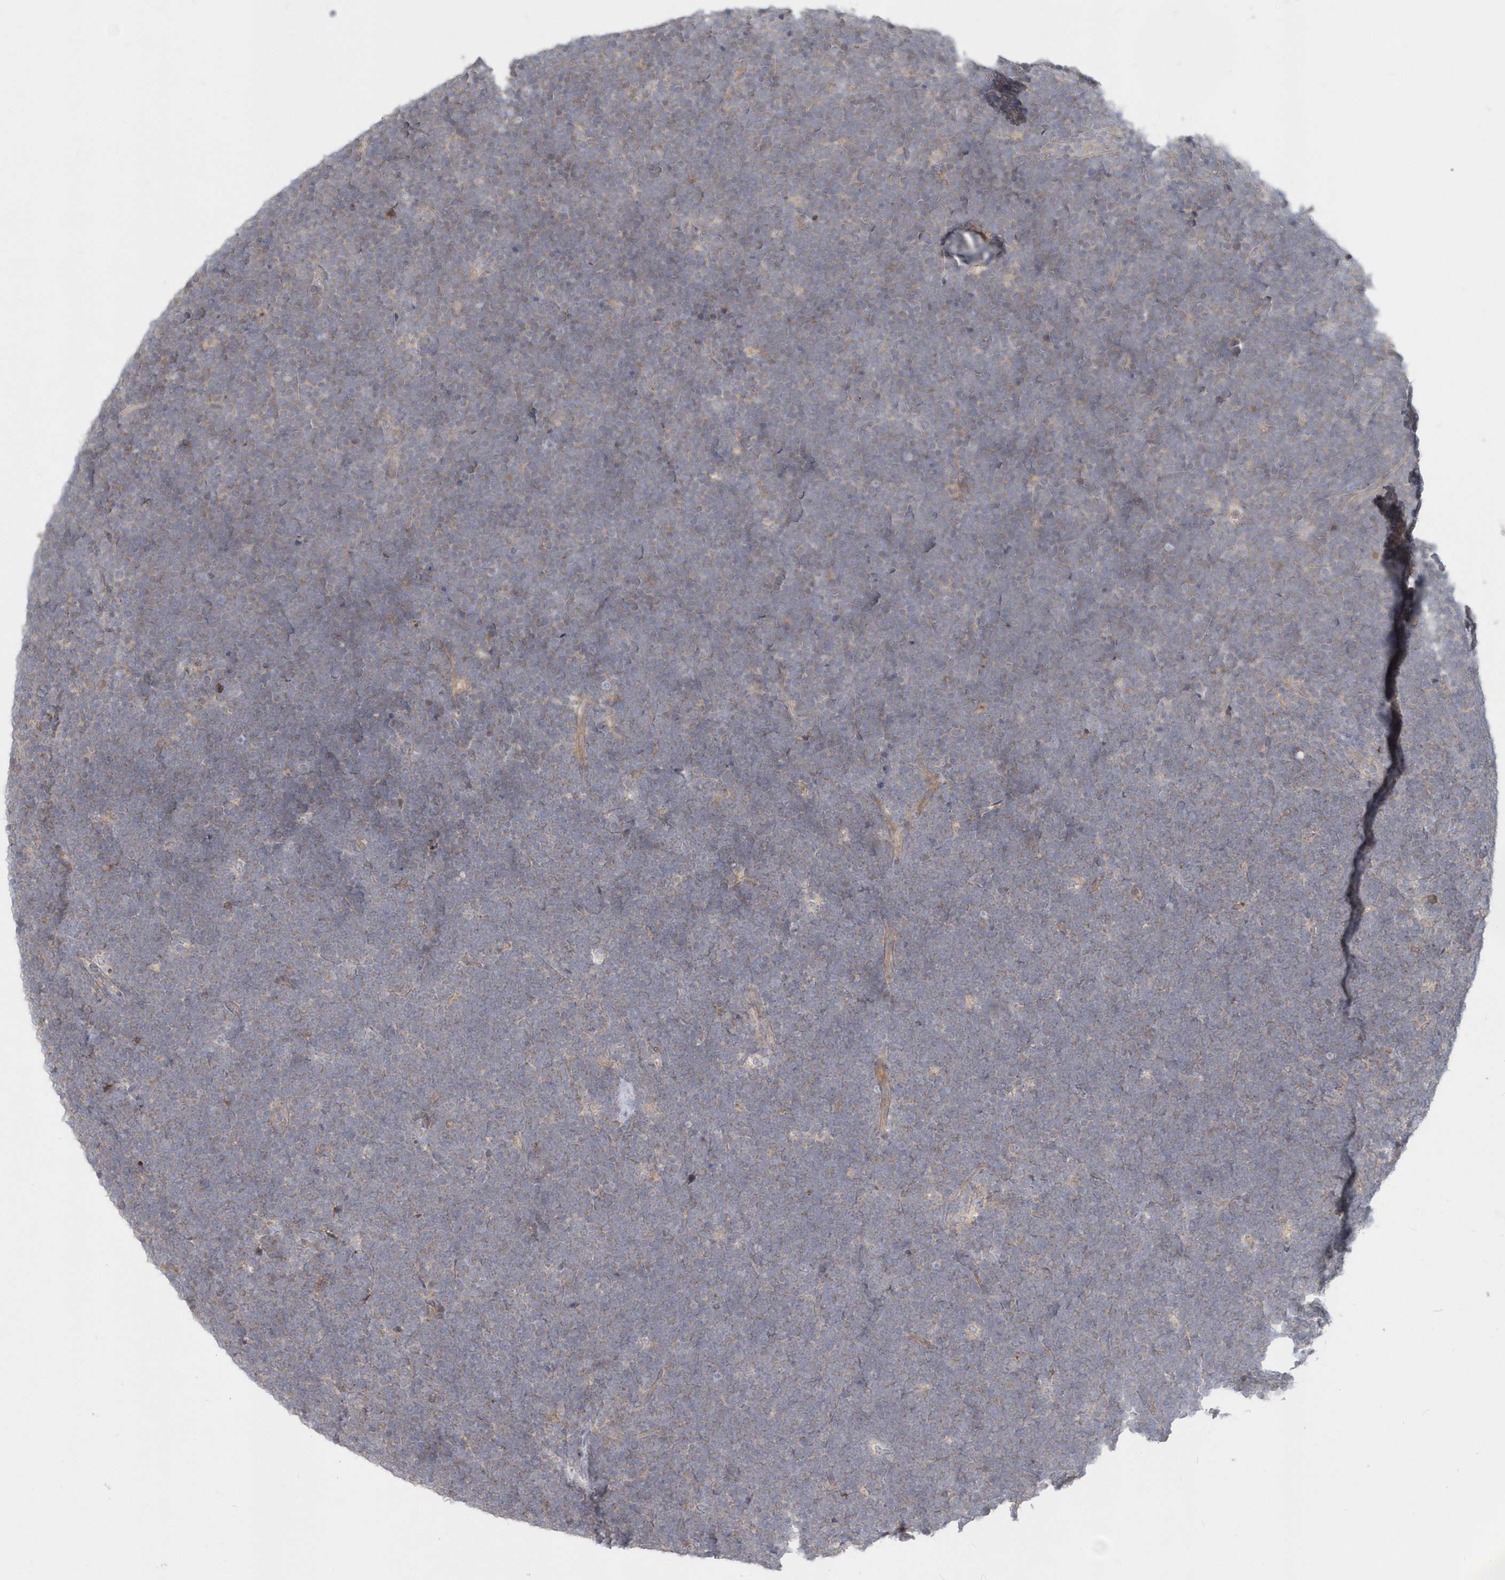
{"staining": {"intensity": "negative", "quantity": "none", "location": "none"}, "tissue": "lymphoma", "cell_type": "Tumor cells", "image_type": "cancer", "snomed": [{"axis": "morphology", "description": "Malignant lymphoma, non-Hodgkin's type, High grade"}, {"axis": "topography", "description": "Lymph node"}], "caption": "Tumor cells show no significant expression in lymphoma.", "gene": "NAPB", "patient": {"sex": "male", "age": 13}}